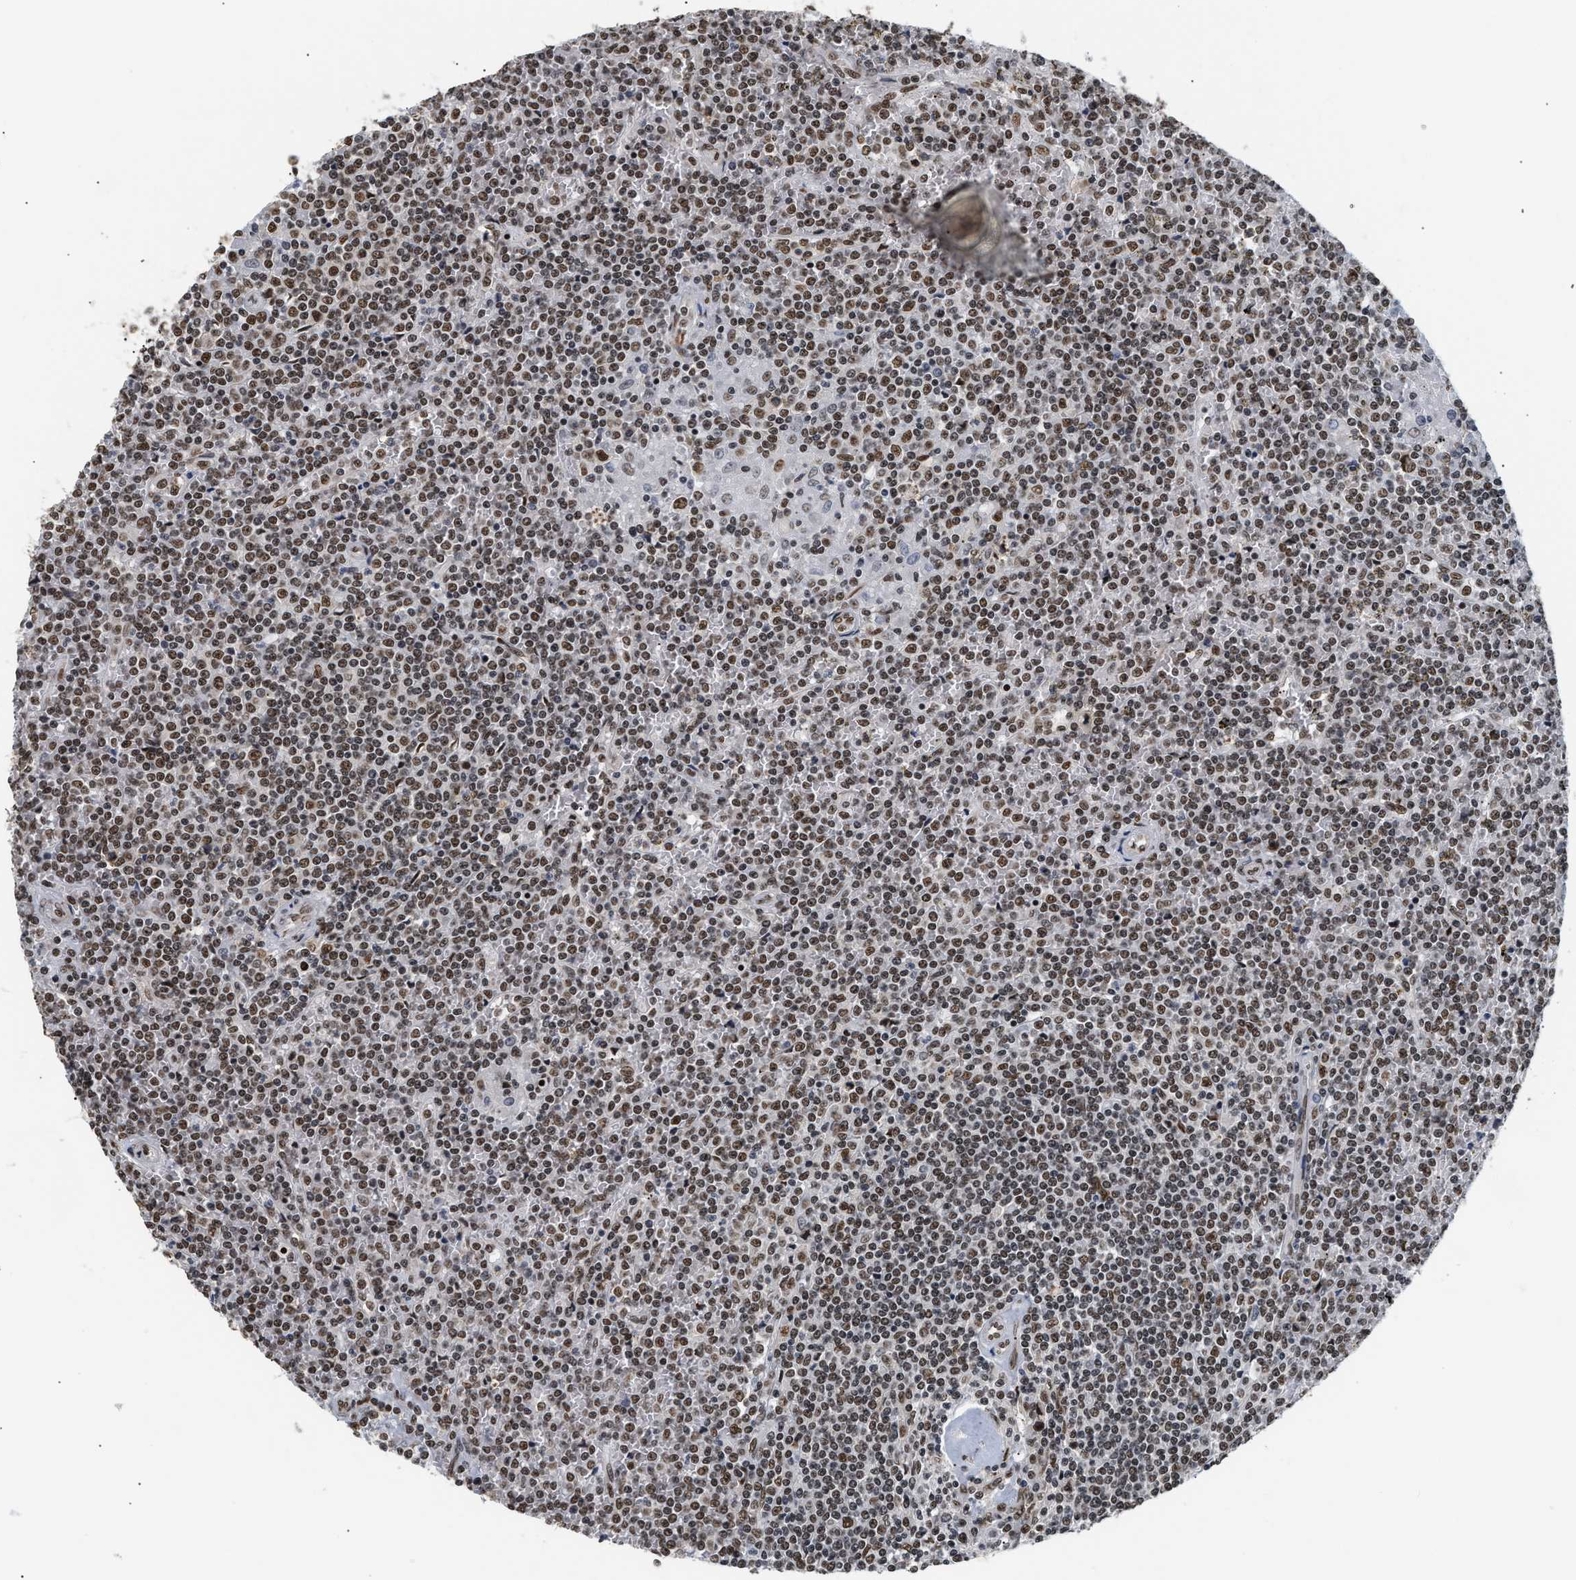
{"staining": {"intensity": "moderate", "quantity": "25%-75%", "location": "nuclear"}, "tissue": "lymphoma", "cell_type": "Tumor cells", "image_type": "cancer", "snomed": [{"axis": "morphology", "description": "Malignant lymphoma, non-Hodgkin's type, Low grade"}, {"axis": "topography", "description": "Spleen"}], "caption": "Lymphoma stained with a brown dye reveals moderate nuclear positive positivity in approximately 25%-75% of tumor cells.", "gene": "THOC1", "patient": {"sex": "female", "age": 19}}